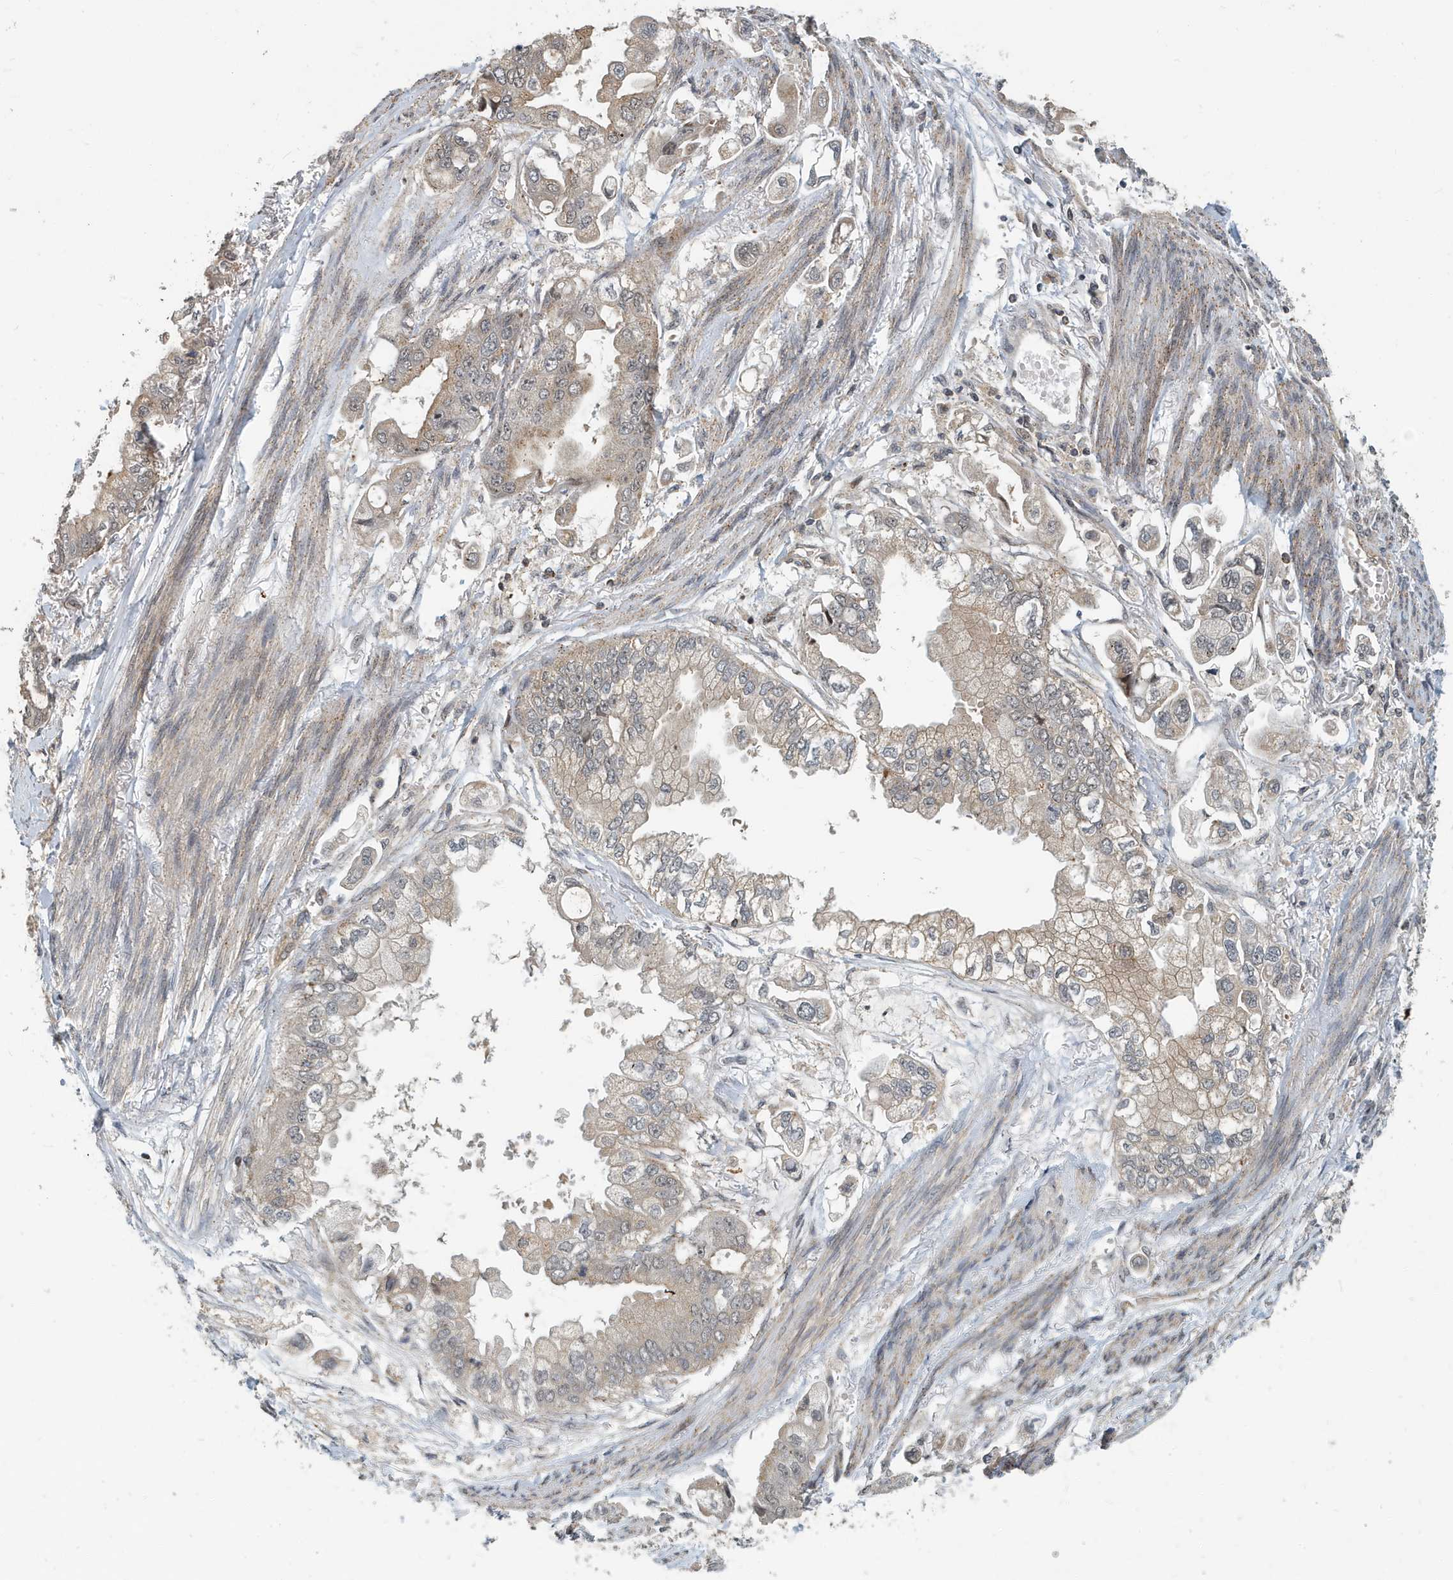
{"staining": {"intensity": "weak", "quantity": "25%-75%", "location": "cytoplasmic/membranous"}, "tissue": "stomach cancer", "cell_type": "Tumor cells", "image_type": "cancer", "snomed": [{"axis": "morphology", "description": "Adenocarcinoma, NOS"}, {"axis": "topography", "description": "Stomach"}], "caption": "Immunohistochemical staining of human stomach cancer demonstrates low levels of weak cytoplasmic/membranous protein expression in about 25%-75% of tumor cells.", "gene": "KIF15", "patient": {"sex": "male", "age": 62}}